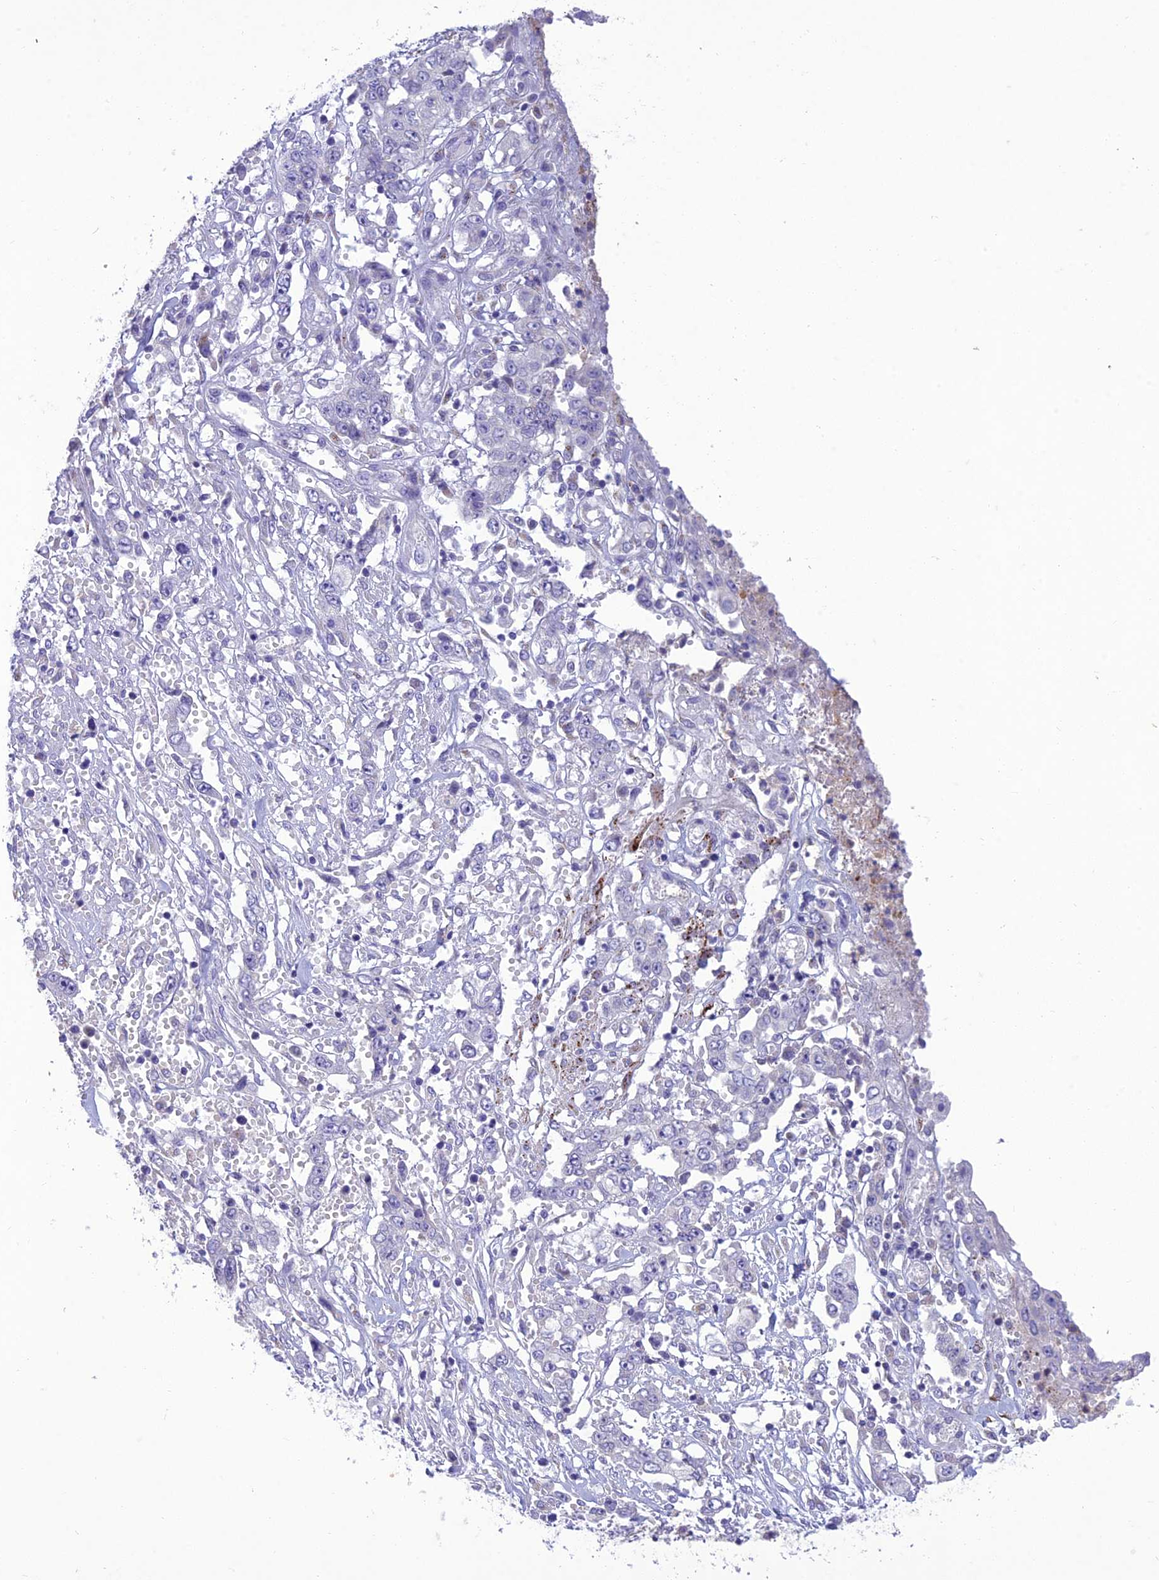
{"staining": {"intensity": "negative", "quantity": "none", "location": "none"}, "tissue": "stomach cancer", "cell_type": "Tumor cells", "image_type": "cancer", "snomed": [{"axis": "morphology", "description": "Adenocarcinoma, NOS"}, {"axis": "topography", "description": "Stomach, upper"}], "caption": "Human stomach adenocarcinoma stained for a protein using immunohistochemistry reveals no positivity in tumor cells.", "gene": "SLC13A5", "patient": {"sex": "male", "age": 62}}